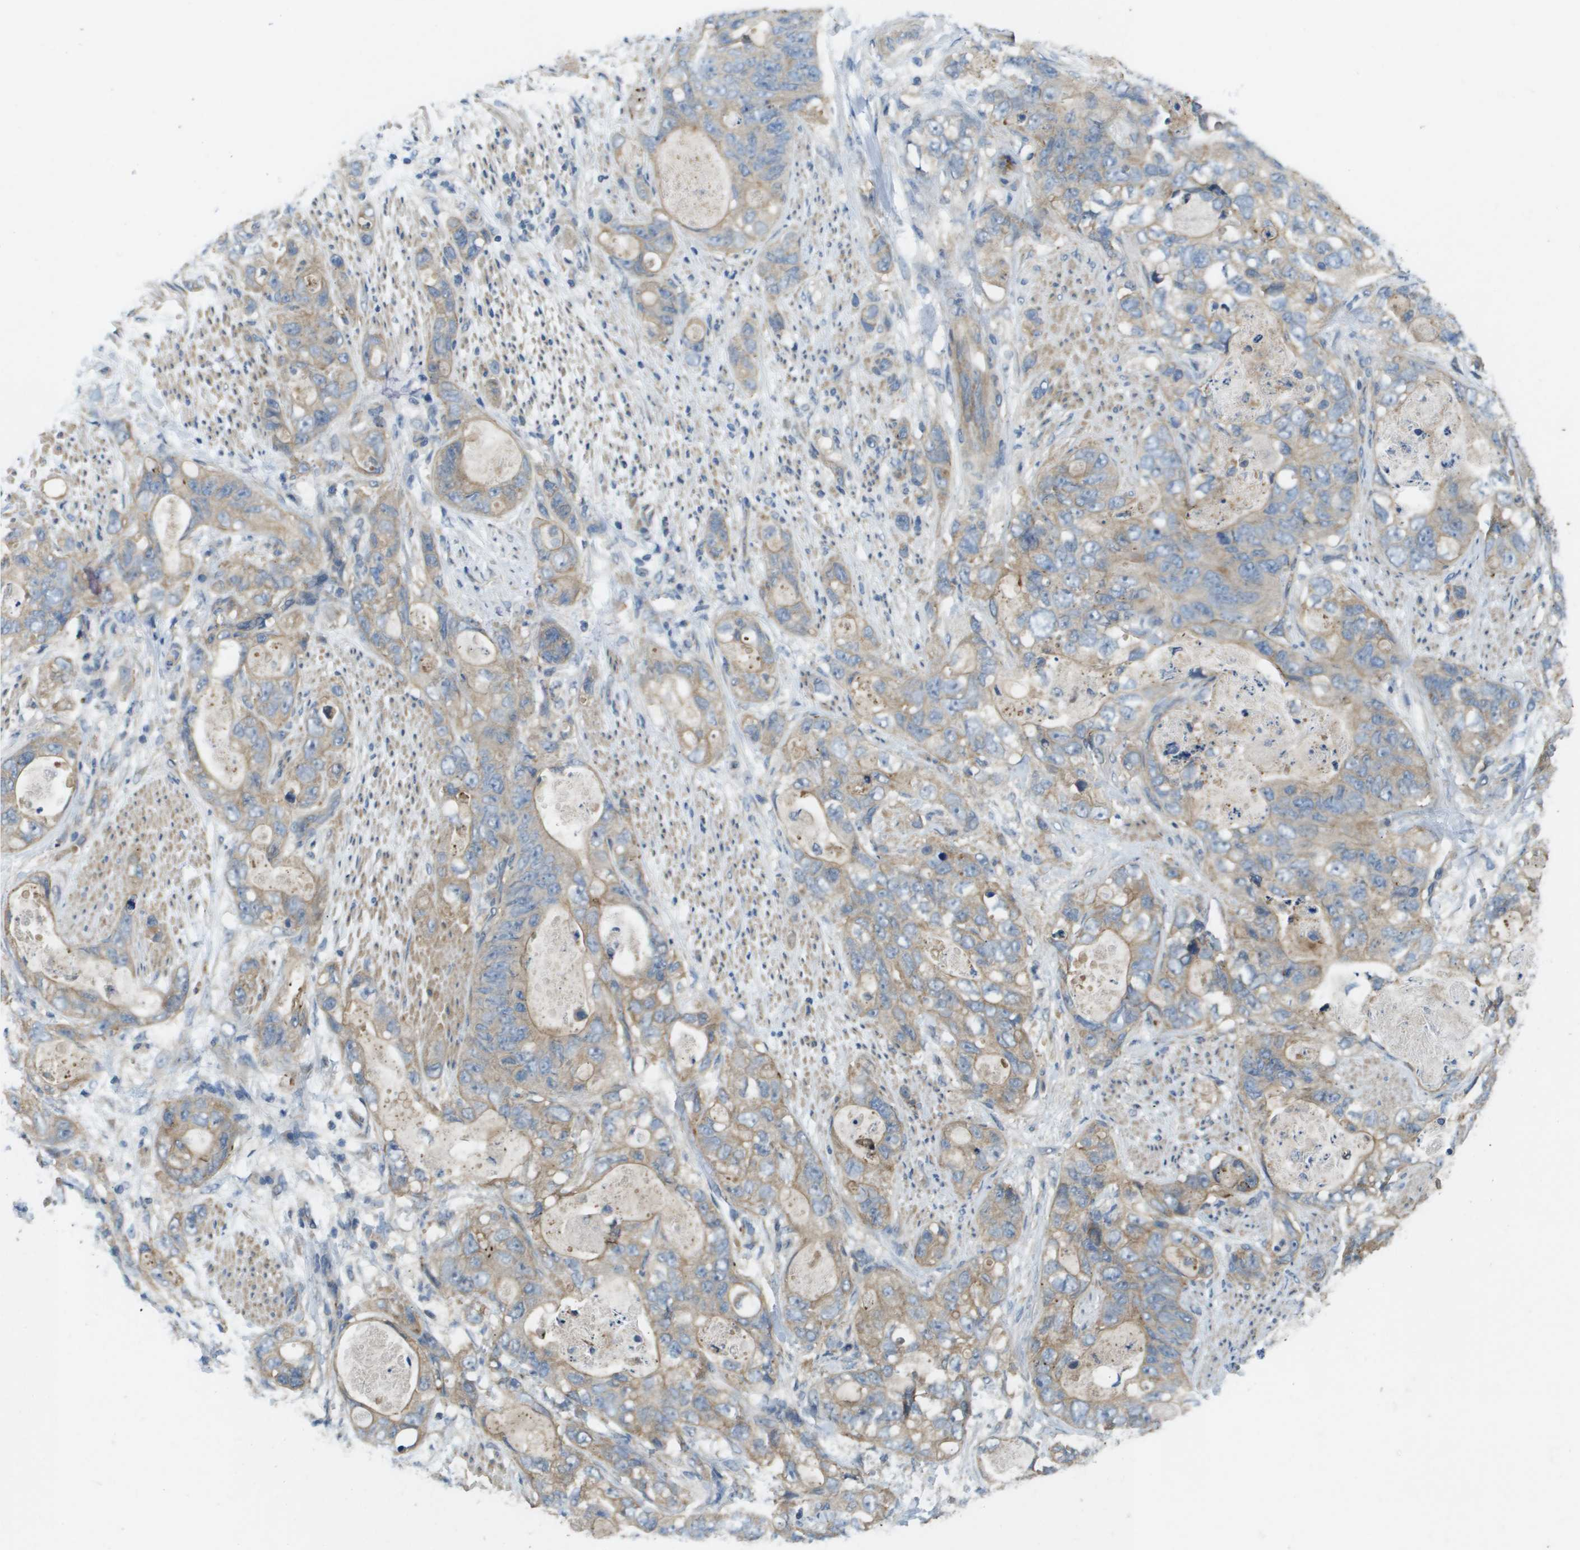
{"staining": {"intensity": "weak", "quantity": "25%-75%", "location": "cytoplasmic/membranous"}, "tissue": "stomach cancer", "cell_type": "Tumor cells", "image_type": "cancer", "snomed": [{"axis": "morphology", "description": "Adenocarcinoma, NOS"}, {"axis": "topography", "description": "Stomach"}], "caption": "The immunohistochemical stain highlights weak cytoplasmic/membranous staining in tumor cells of adenocarcinoma (stomach) tissue.", "gene": "KRT23", "patient": {"sex": "female", "age": 89}}